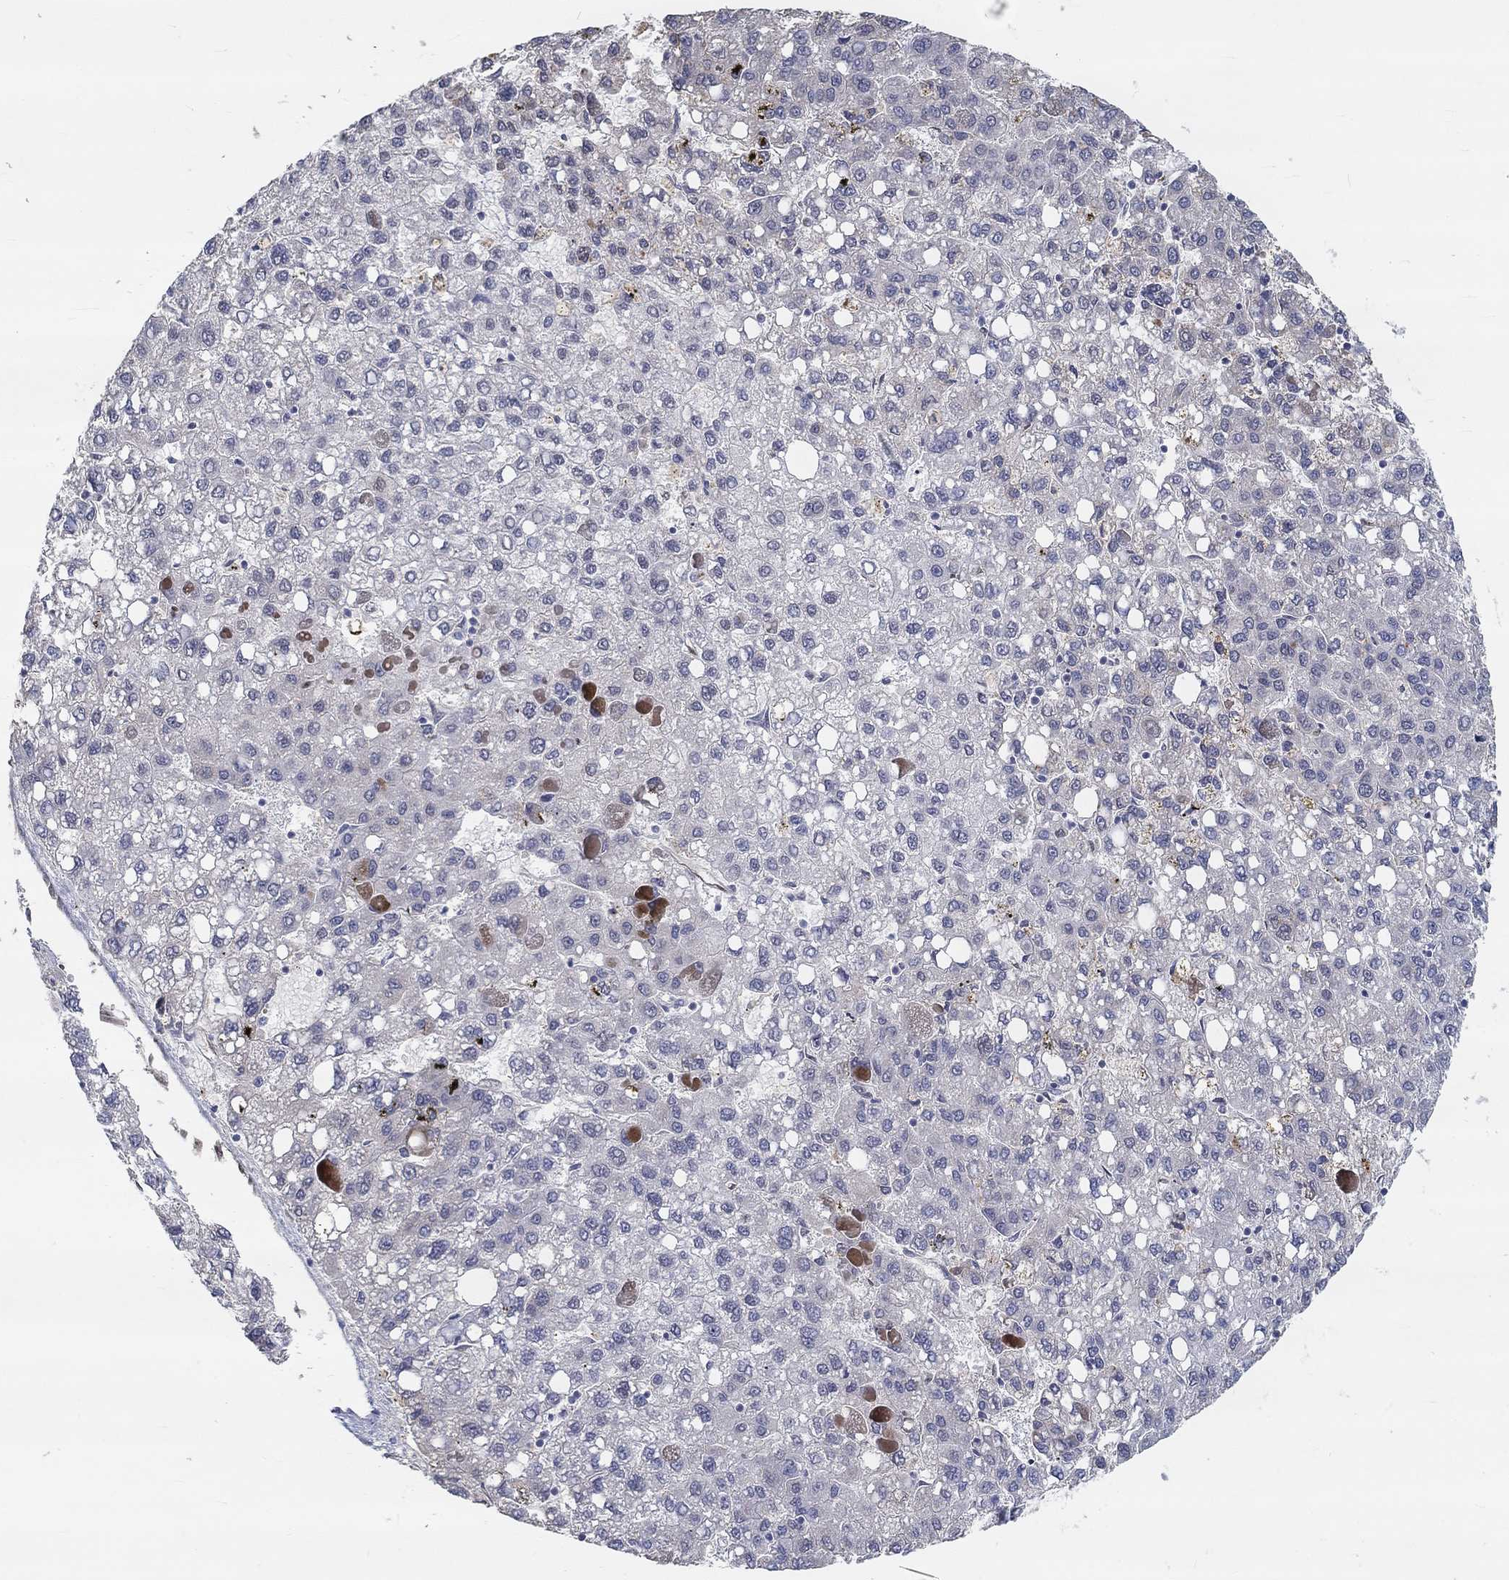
{"staining": {"intensity": "negative", "quantity": "none", "location": "none"}, "tissue": "liver cancer", "cell_type": "Tumor cells", "image_type": "cancer", "snomed": [{"axis": "morphology", "description": "Carcinoma, Hepatocellular, NOS"}, {"axis": "topography", "description": "Liver"}], "caption": "Immunohistochemistry histopathology image of neoplastic tissue: hepatocellular carcinoma (liver) stained with DAB (3,3'-diaminobenzidine) shows no significant protein positivity in tumor cells.", "gene": "FGF2", "patient": {"sex": "female", "age": 82}}